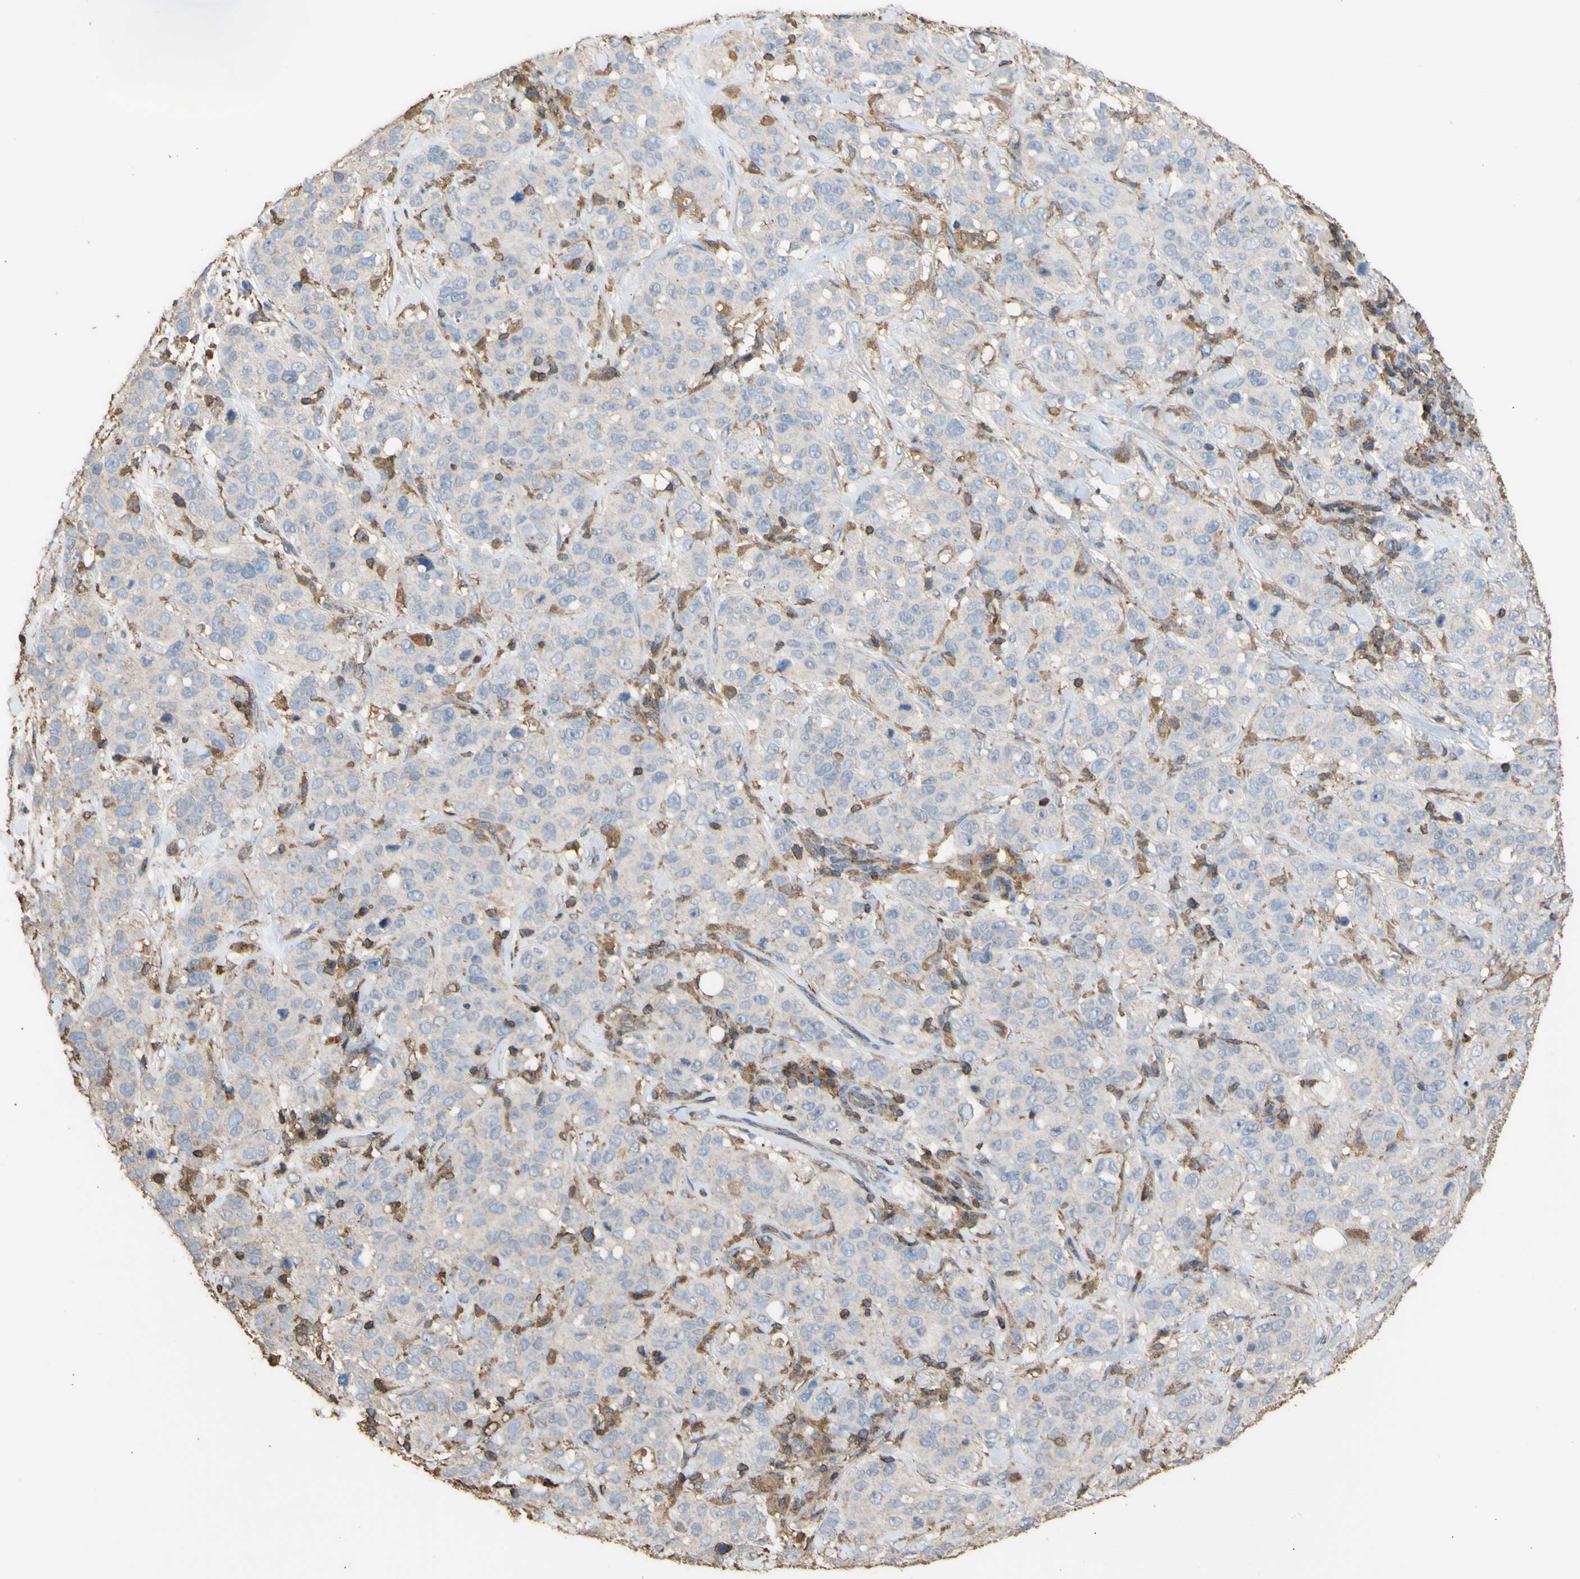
{"staining": {"intensity": "negative", "quantity": "none", "location": "none"}, "tissue": "stomach cancer", "cell_type": "Tumor cells", "image_type": "cancer", "snomed": [{"axis": "morphology", "description": "Adenocarcinoma, NOS"}, {"axis": "topography", "description": "Stomach"}], "caption": "Tumor cells are negative for protein expression in human stomach cancer (adenocarcinoma). (DAB immunohistochemistry visualized using brightfield microscopy, high magnification).", "gene": "ALDH9A1", "patient": {"sex": "male", "age": 48}}